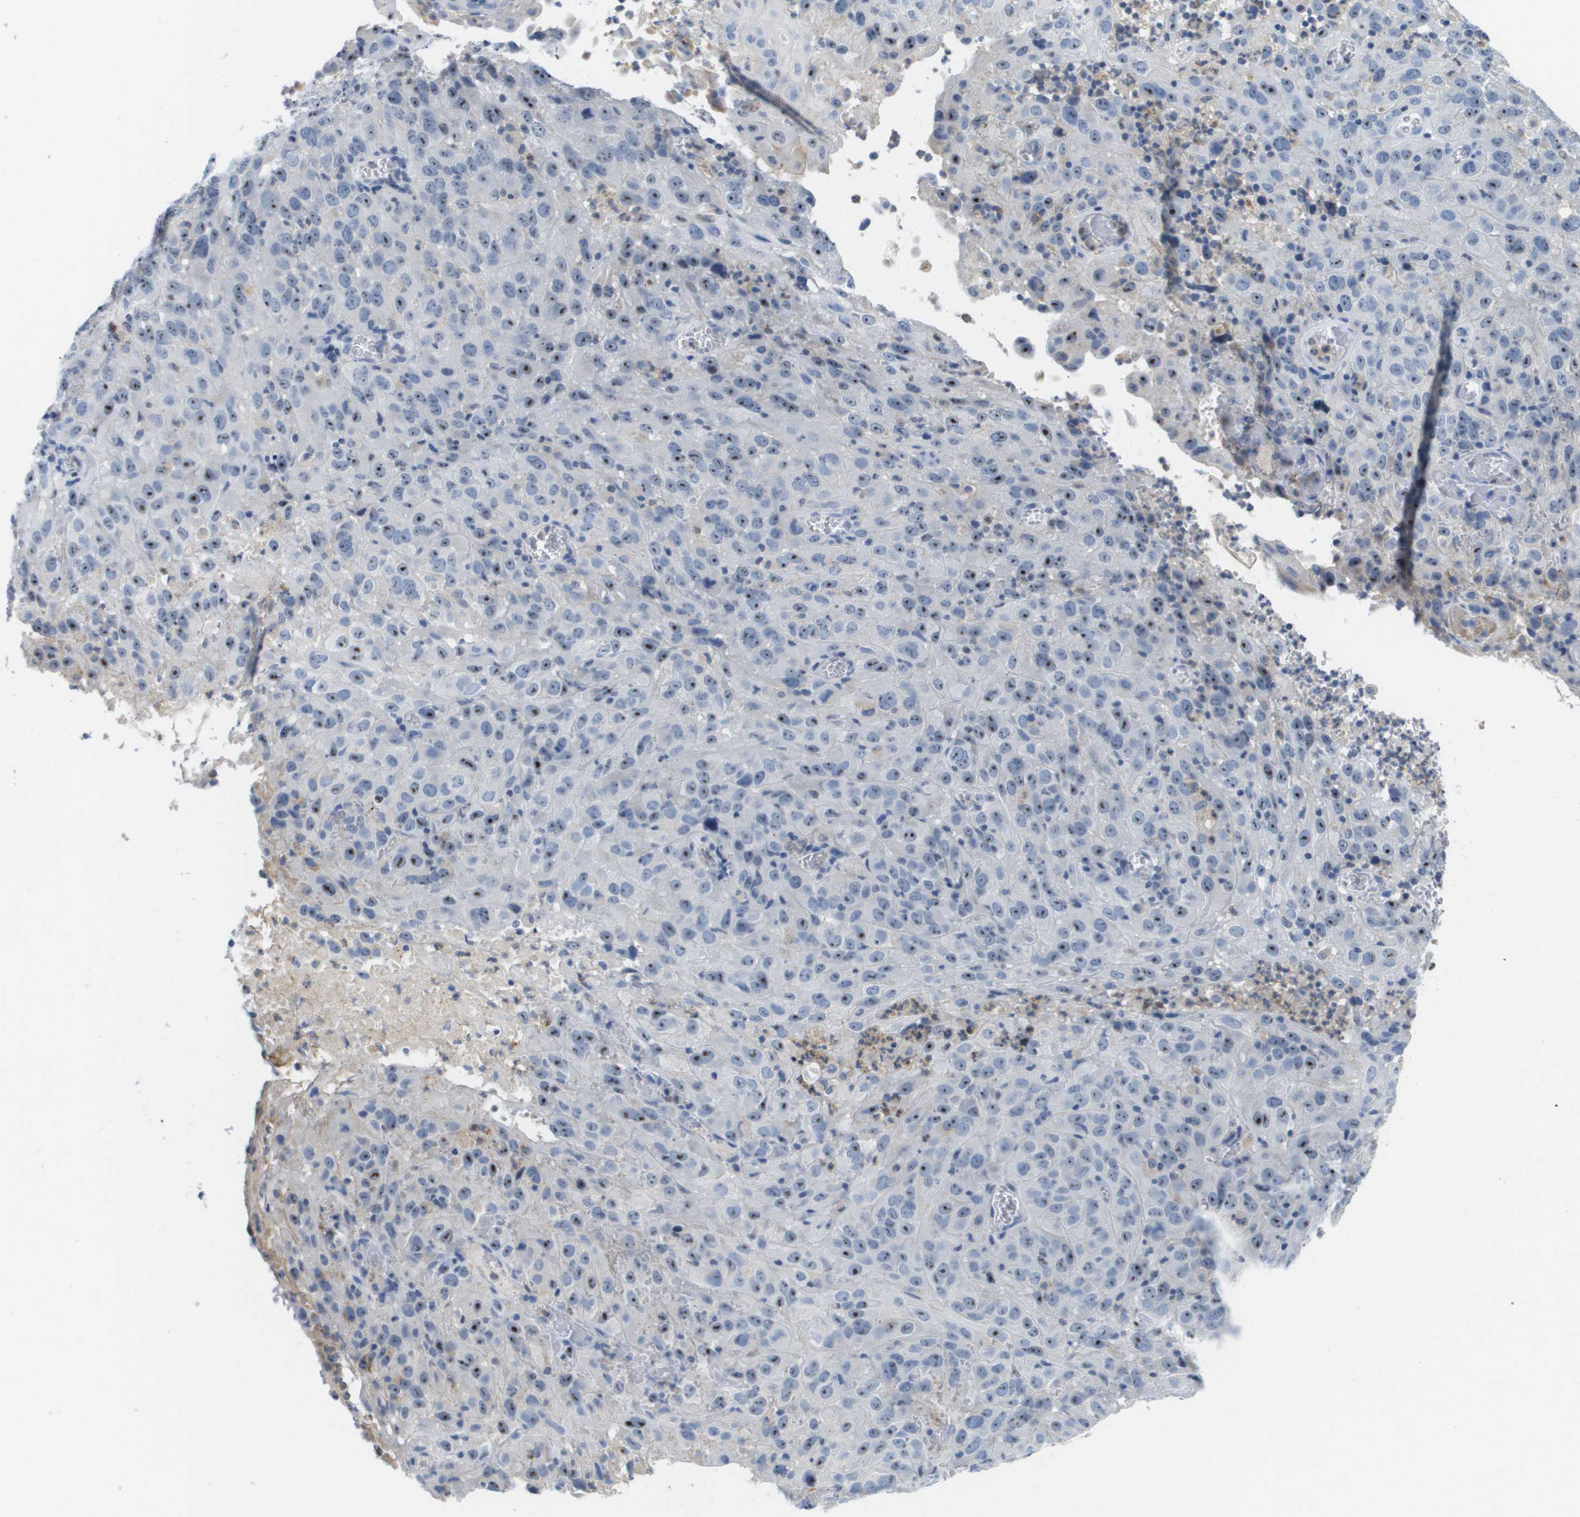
{"staining": {"intensity": "moderate", "quantity": "25%-75%", "location": "nuclear"}, "tissue": "cervical cancer", "cell_type": "Tumor cells", "image_type": "cancer", "snomed": [{"axis": "morphology", "description": "Squamous cell carcinoma, NOS"}, {"axis": "topography", "description": "Cervix"}], "caption": "Squamous cell carcinoma (cervical) tissue demonstrates moderate nuclear expression in about 25%-75% of tumor cells", "gene": "LIPG", "patient": {"sex": "female", "age": 32}}